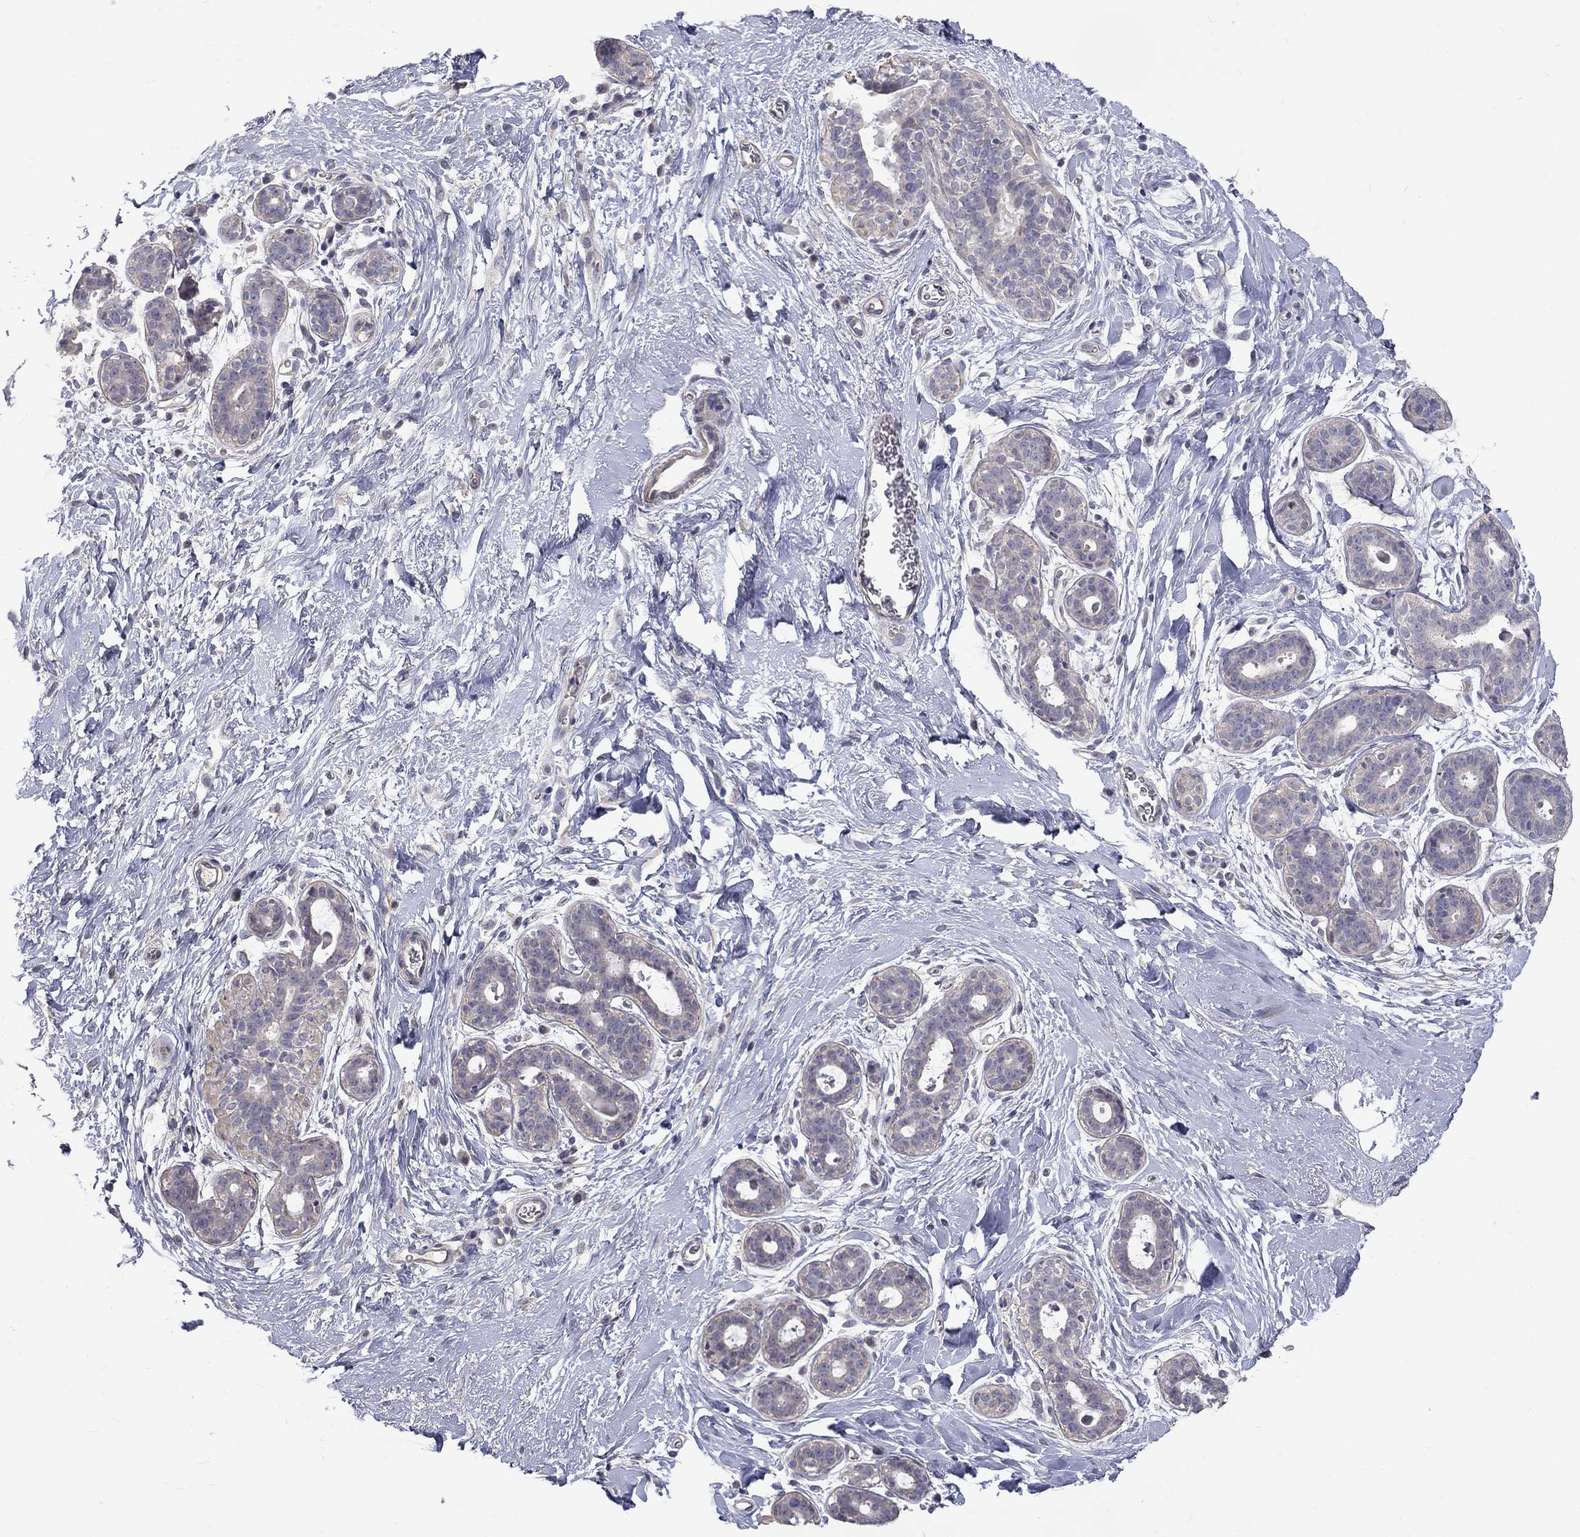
{"staining": {"intensity": "negative", "quantity": "none", "location": "none"}, "tissue": "breast", "cell_type": "Adipocytes", "image_type": "normal", "snomed": [{"axis": "morphology", "description": "Normal tissue, NOS"}, {"axis": "topography", "description": "Breast"}], "caption": "Unremarkable breast was stained to show a protein in brown. There is no significant staining in adipocytes. Nuclei are stained in blue.", "gene": "SLC39A14", "patient": {"sex": "female", "age": 43}}